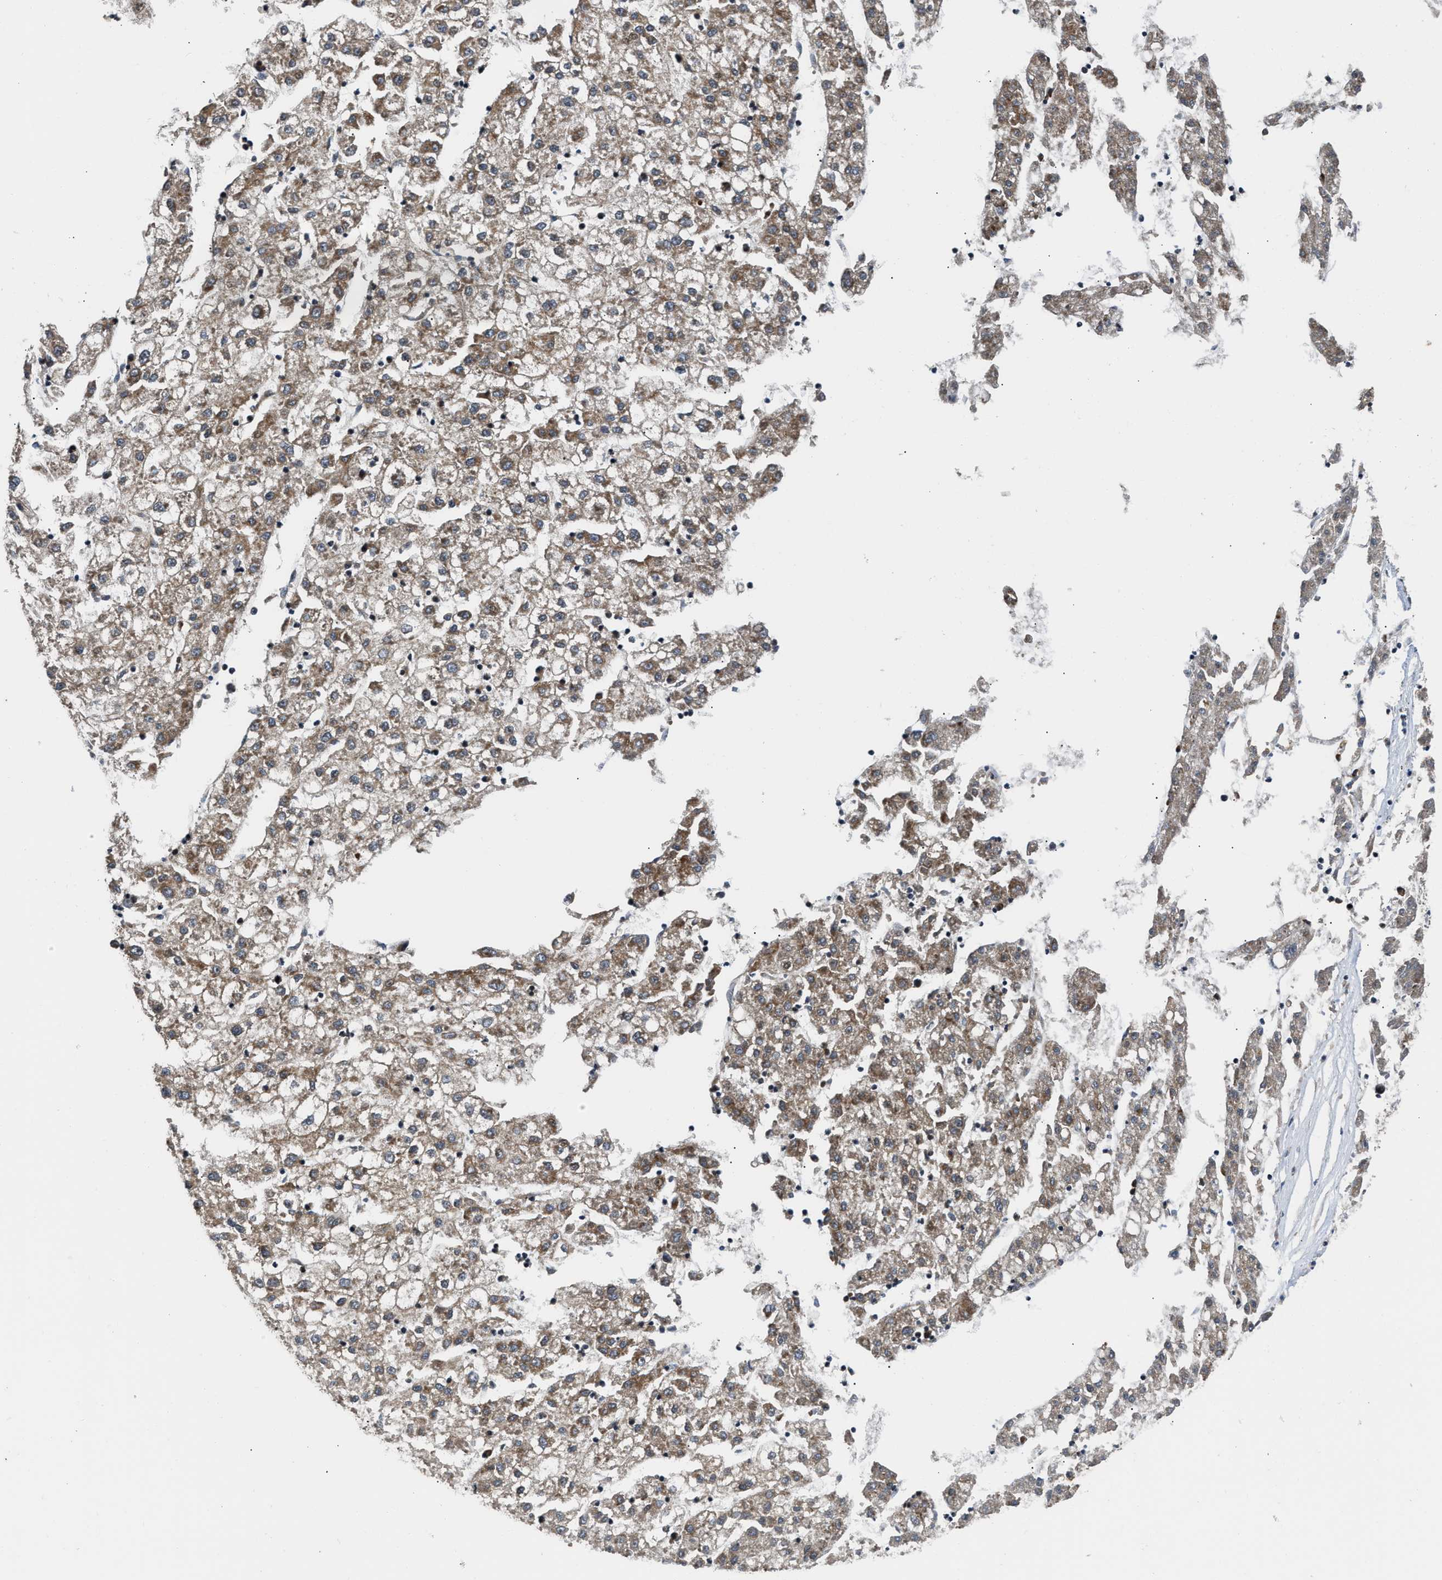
{"staining": {"intensity": "moderate", "quantity": ">75%", "location": "cytoplasmic/membranous"}, "tissue": "liver cancer", "cell_type": "Tumor cells", "image_type": "cancer", "snomed": [{"axis": "morphology", "description": "Carcinoma, Hepatocellular, NOS"}, {"axis": "topography", "description": "Liver"}], "caption": "IHC of human liver cancer demonstrates medium levels of moderate cytoplasmic/membranous staining in about >75% of tumor cells. The staining is performed using DAB brown chromogen to label protein expression. The nuclei are counter-stained blue using hematoxylin.", "gene": "ALDH3A2", "patient": {"sex": "male", "age": 72}}